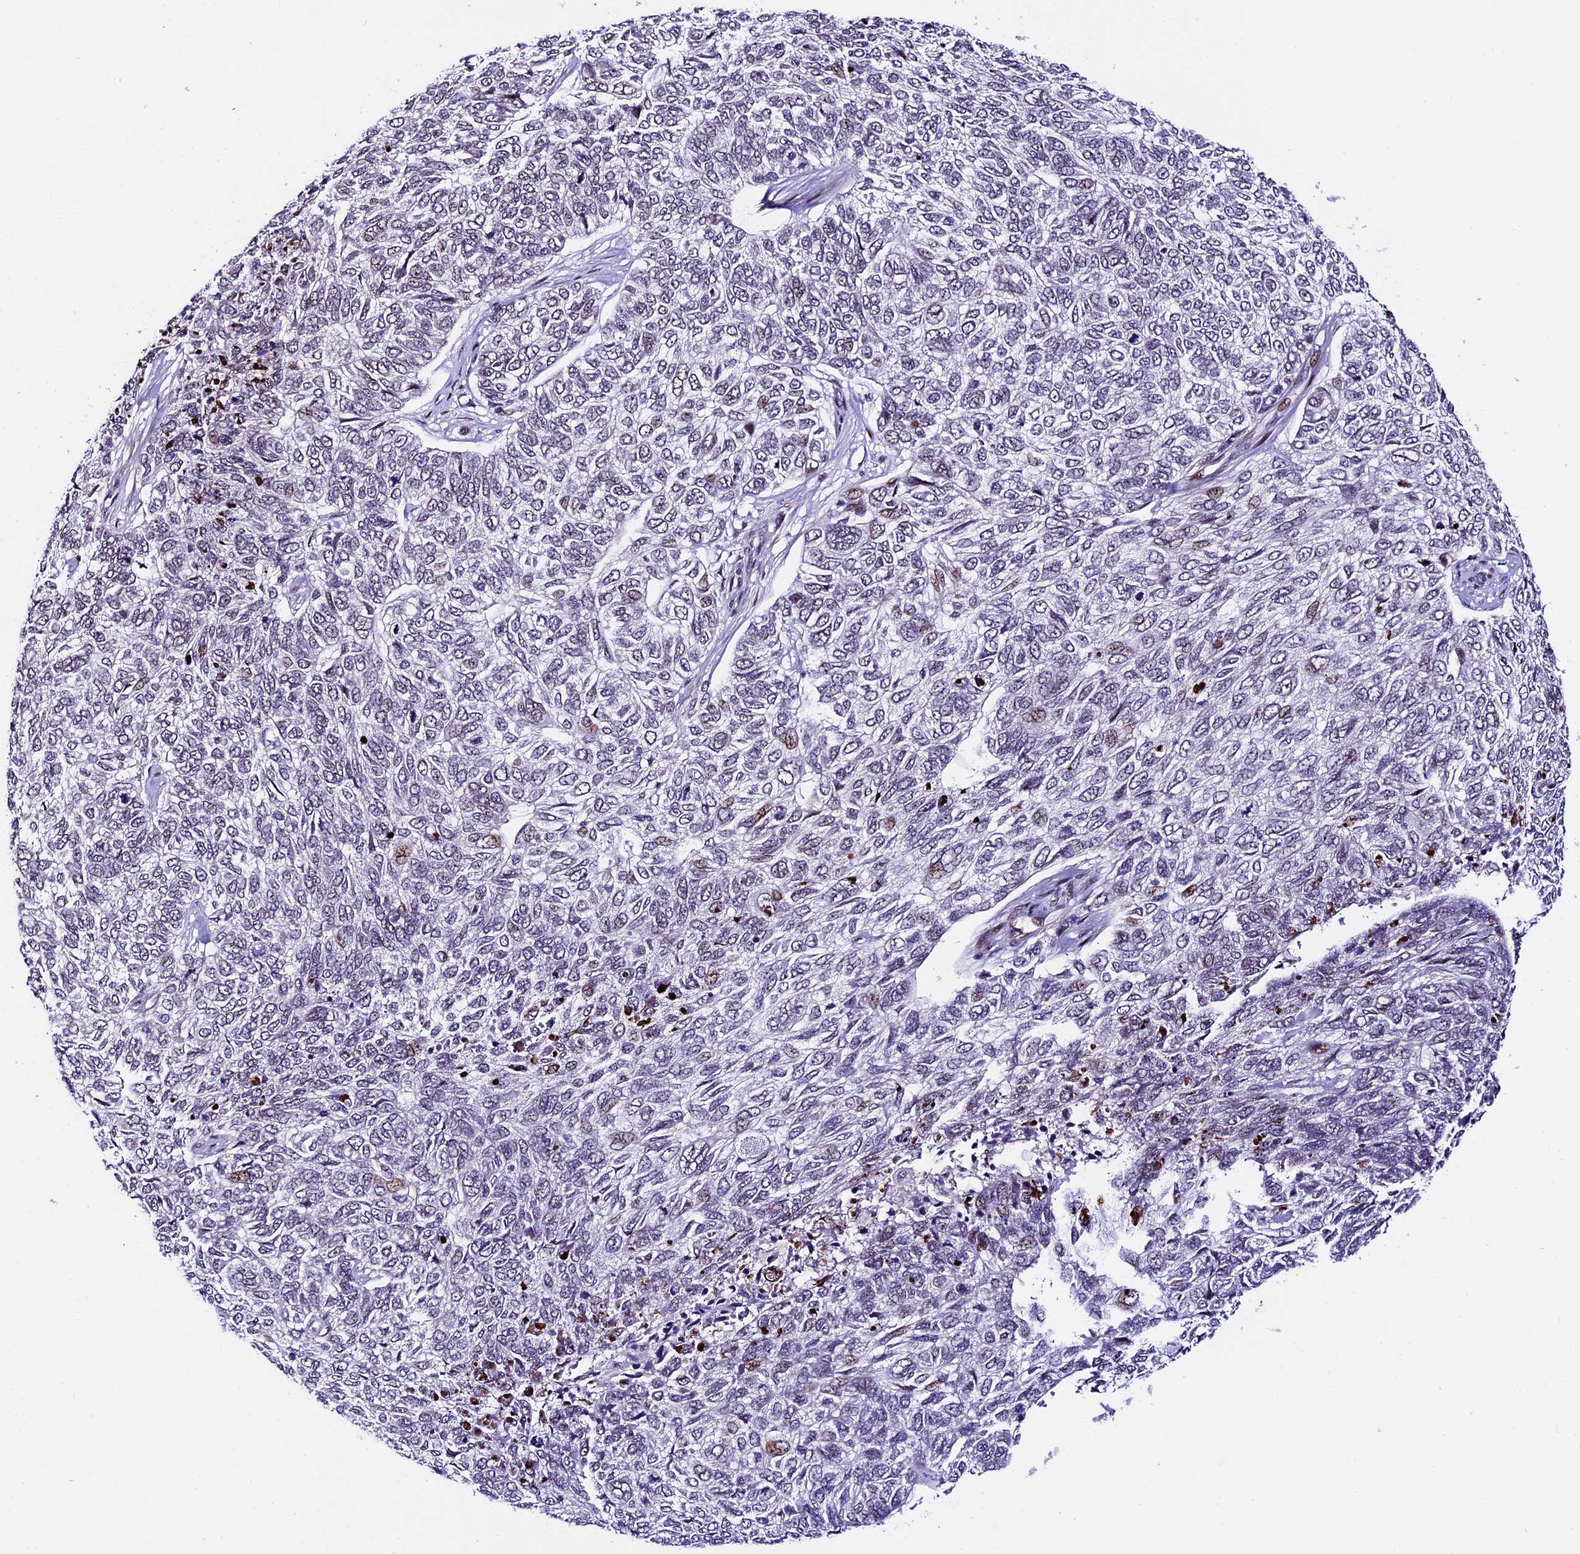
{"staining": {"intensity": "weak", "quantity": "<25%", "location": "nuclear"}, "tissue": "skin cancer", "cell_type": "Tumor cells", "image_type": "cancer", "snomed": [{"axis": "morphology", "description": "Basal cell carcinoma"}, {"axis": "topography", "description": "Skin"}], "caption": "Protein analysis of skin basal cell carcinoma exhibits no significant staining in tumor cells.", "gene": "TCP11L2", "patient": {"sex": "female", "age": 65}}